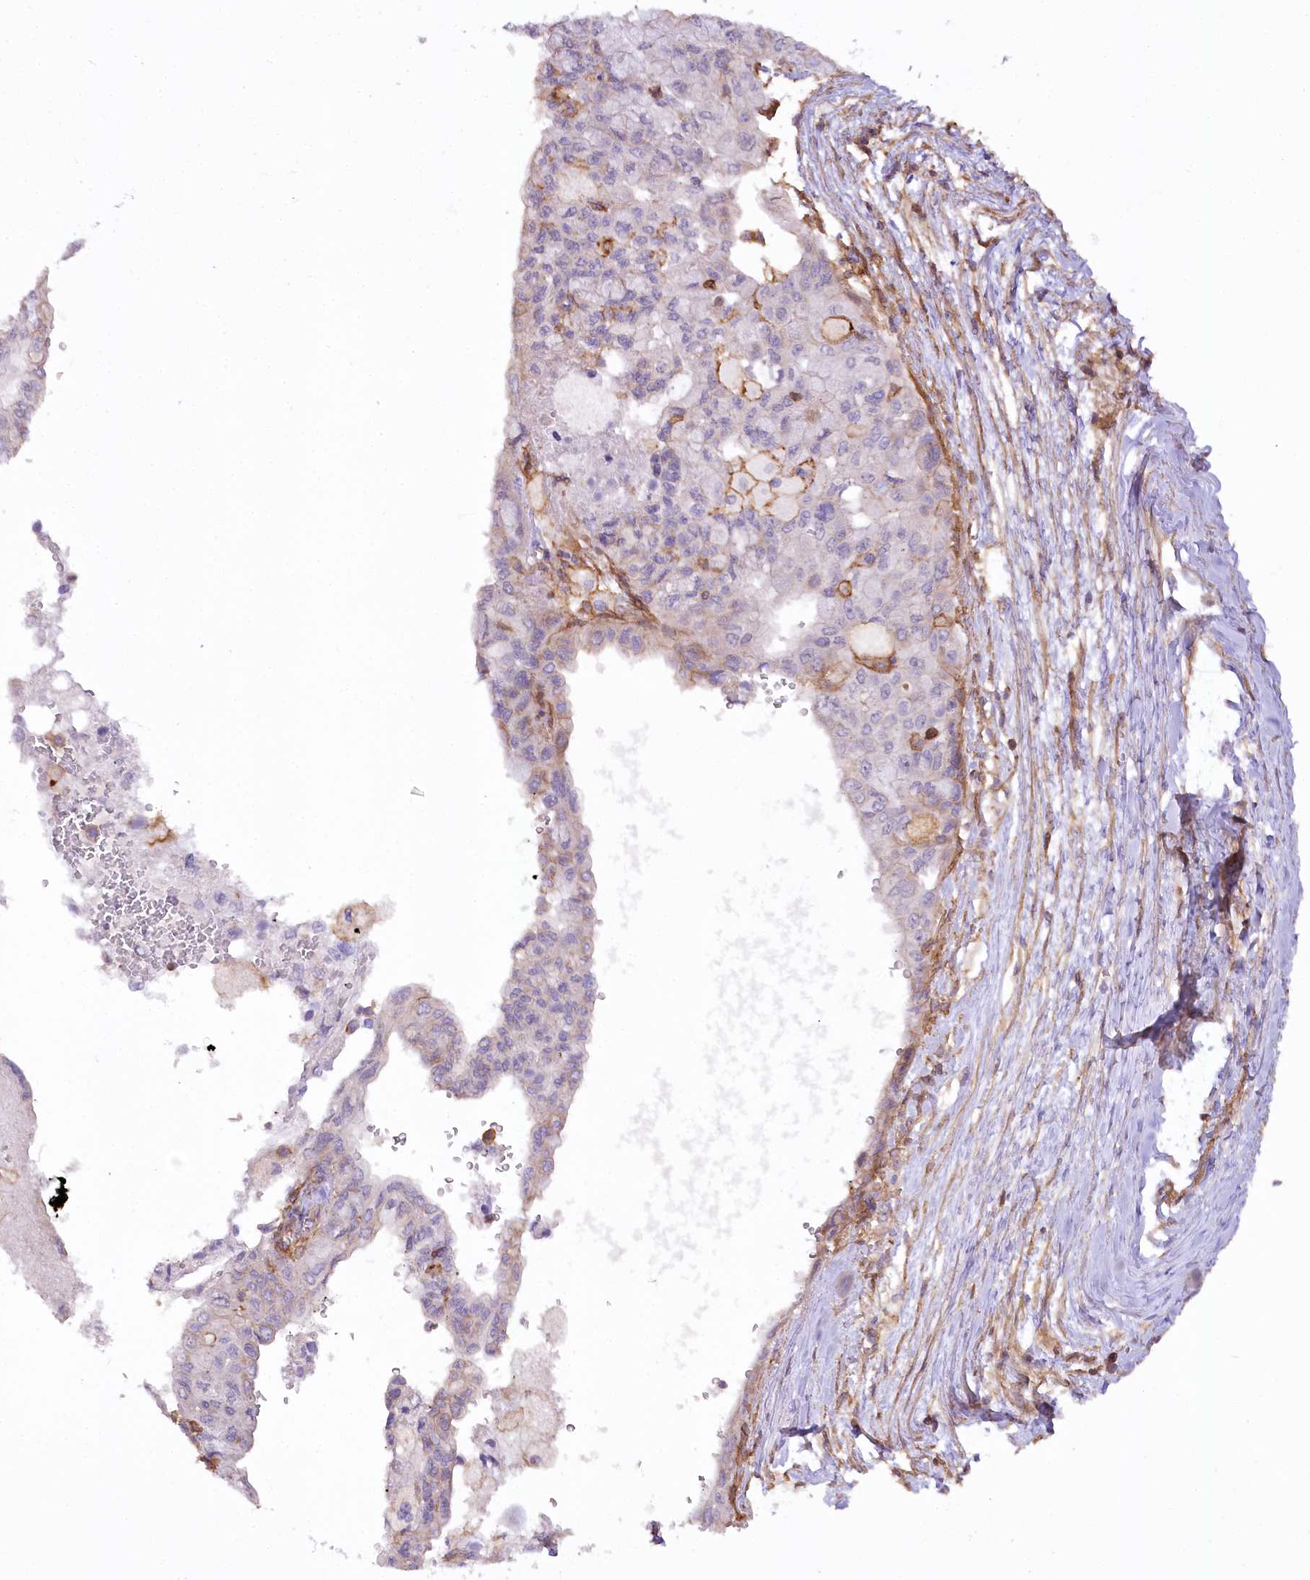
{"staining": {"intensity": "negative", "quantity": "none", "location": "none"}, "tissue": "pancreatic cancer", "cell_type": "Tumor cells", "image_type": "cancer", "snomed": [{"axis": "morphology", "description": "Adenocarcinoma, NOS"}, {"axis": "topography", "description": "Pancreas"}], "caption": "Human pancreatic cancer stained for a protein using immunohistochemistry (IHC) exhibits no expression in tumor cells.", "gene": "SYNPO2", "patient": {"sex": "male", "age": 51}}